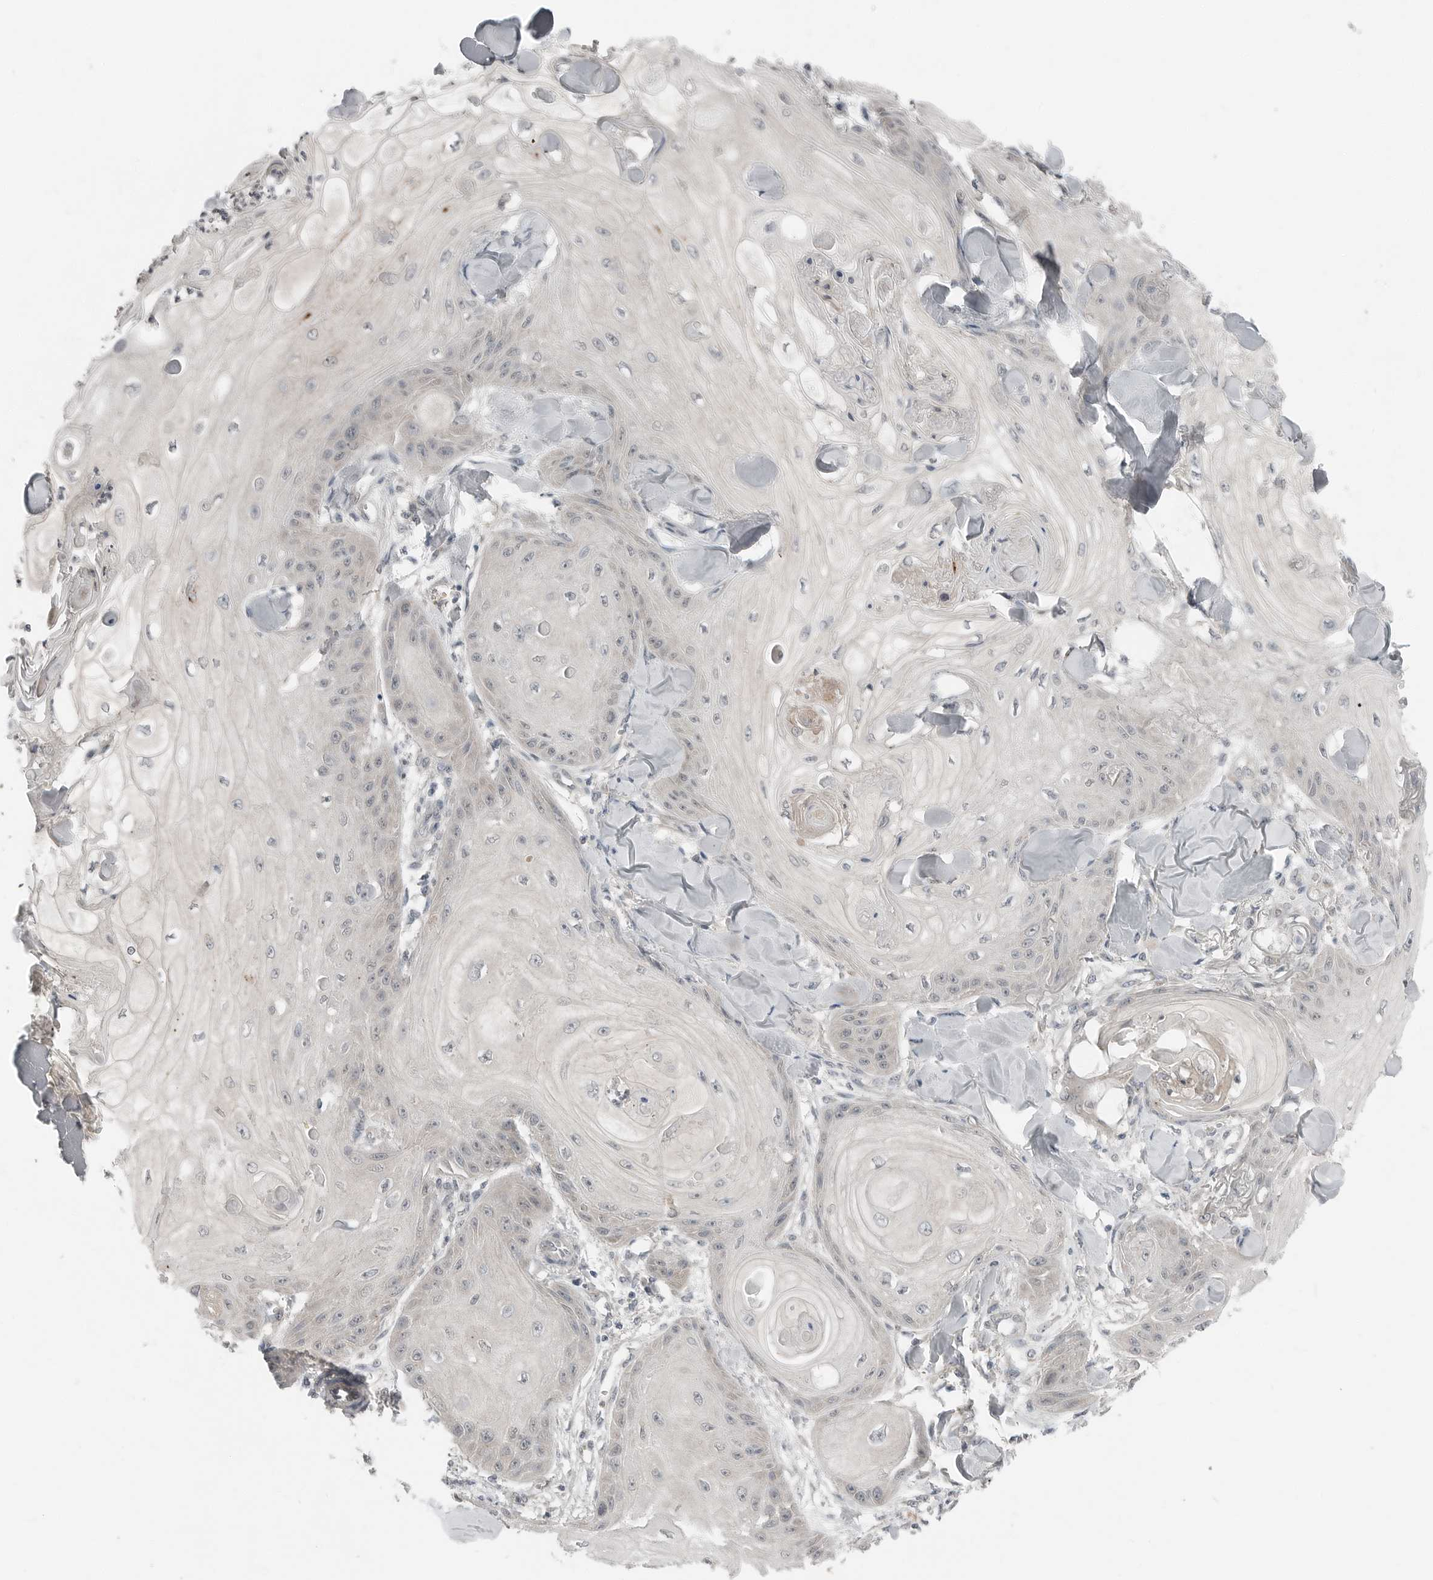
{"staining": {"intensity": "negative", "quantity": "none", "location": "none"}, "tissue": "skin cancer", "cell_type": "Tumor cells", "image_type": "cancer", "snomed": [{"axis": "morphology", "description": "Squamous cell carcinoma, NOS"}, {"axis": "topography", "description": "Skin"}], "caption": "Immunohistochemistry (IHC) of human skin cancer (squamous cell carcinoma) demonstrates no positivity in tumor cells.", "gene": "FCRLB", "patient": {"sex": "male", "age": 74}}